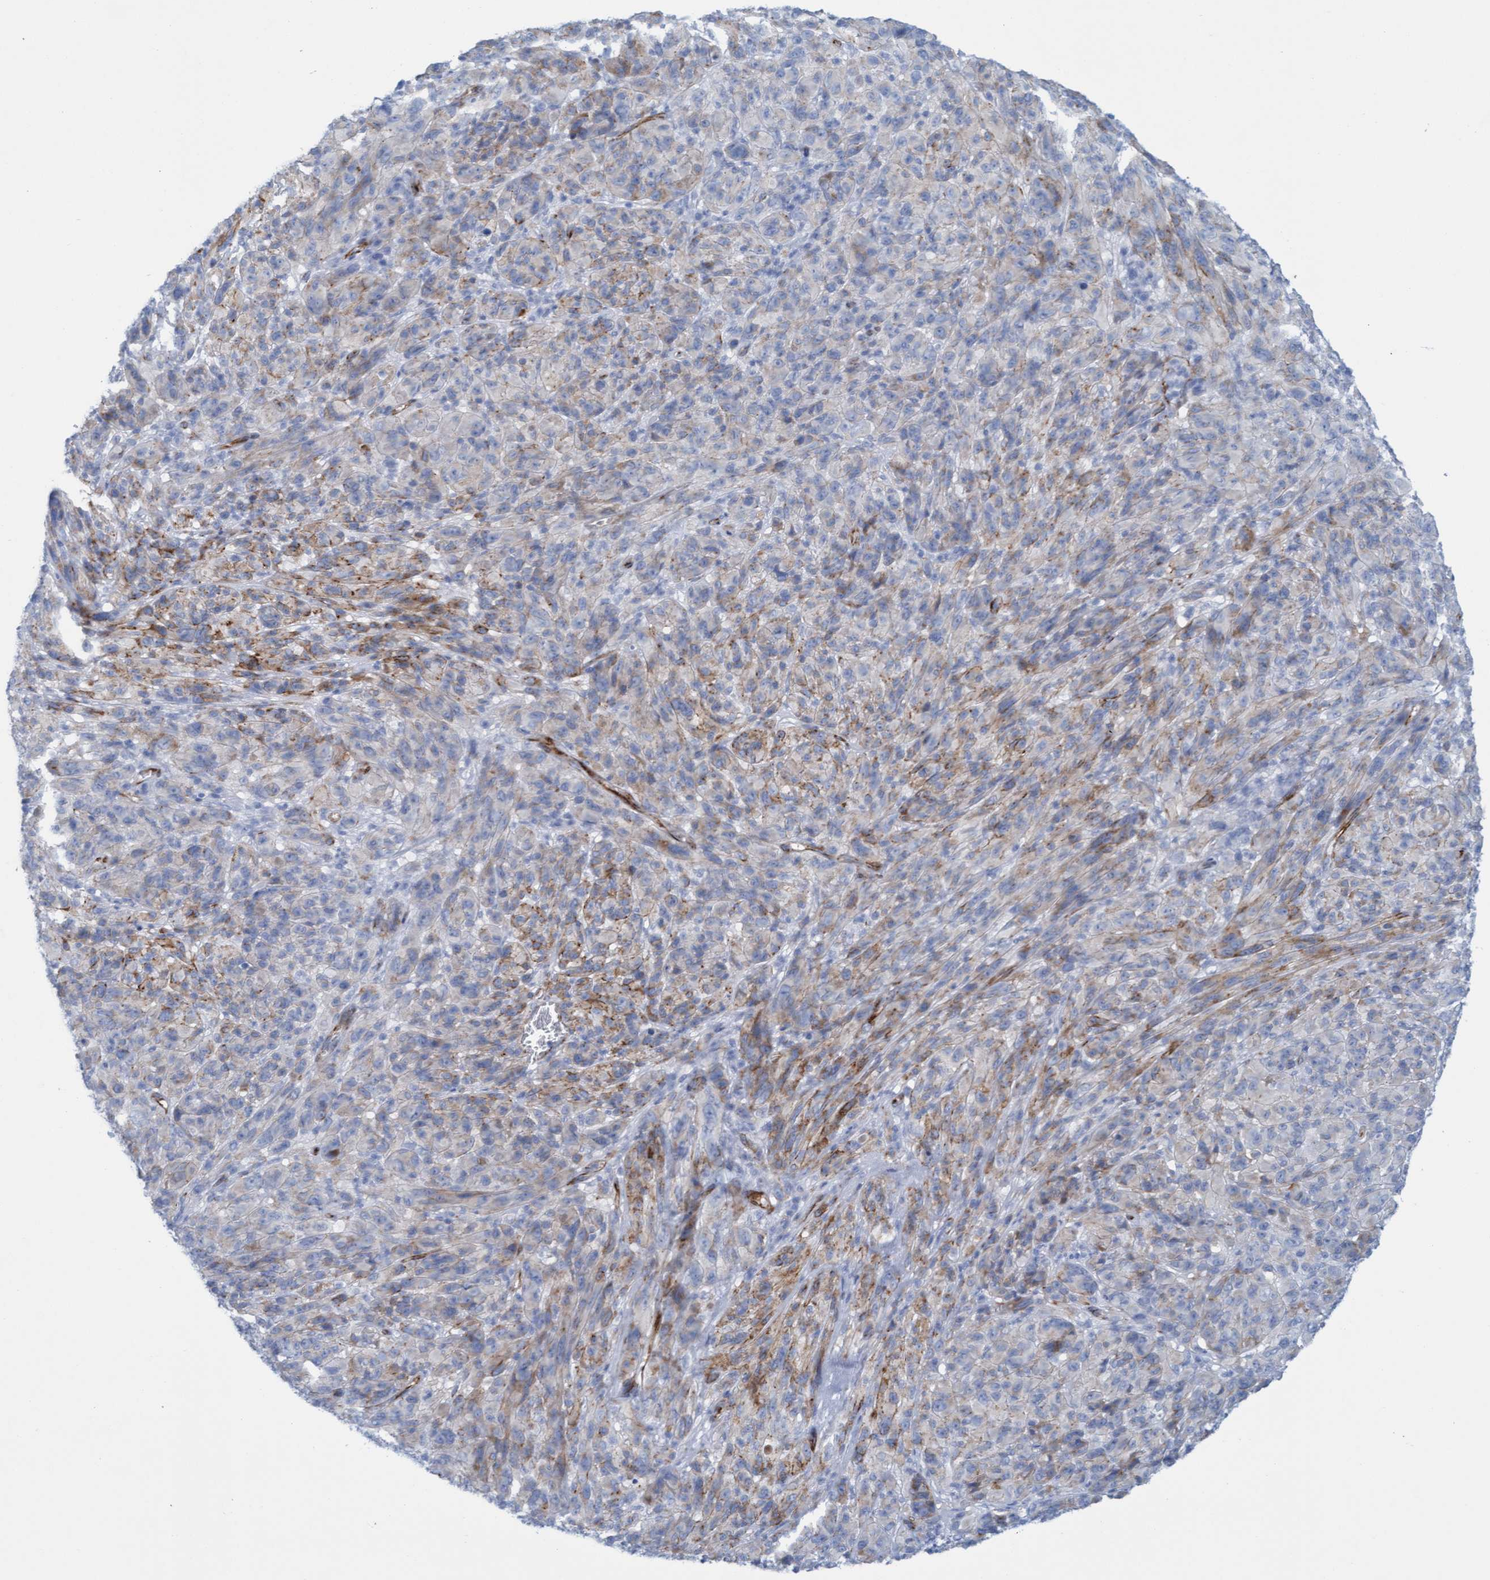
{"staining": {"intensity": "negative", "quantity": "none", "location": "none"}, "tissue": "melanoma", "cell_type": "Tumor cells", "image_type": "cancer", "snomed": [{"axis": "morphology", "description": "Malignant melanoma, NOS"}, {"axis": "topography", "description": "Skin of head"}], "caption": "This is an immunohistochemistry image of human melanoma. There is no positivity in tumor cells.", "gene": "MTFR1", "patient": {"sex": "male", "age": 96}}